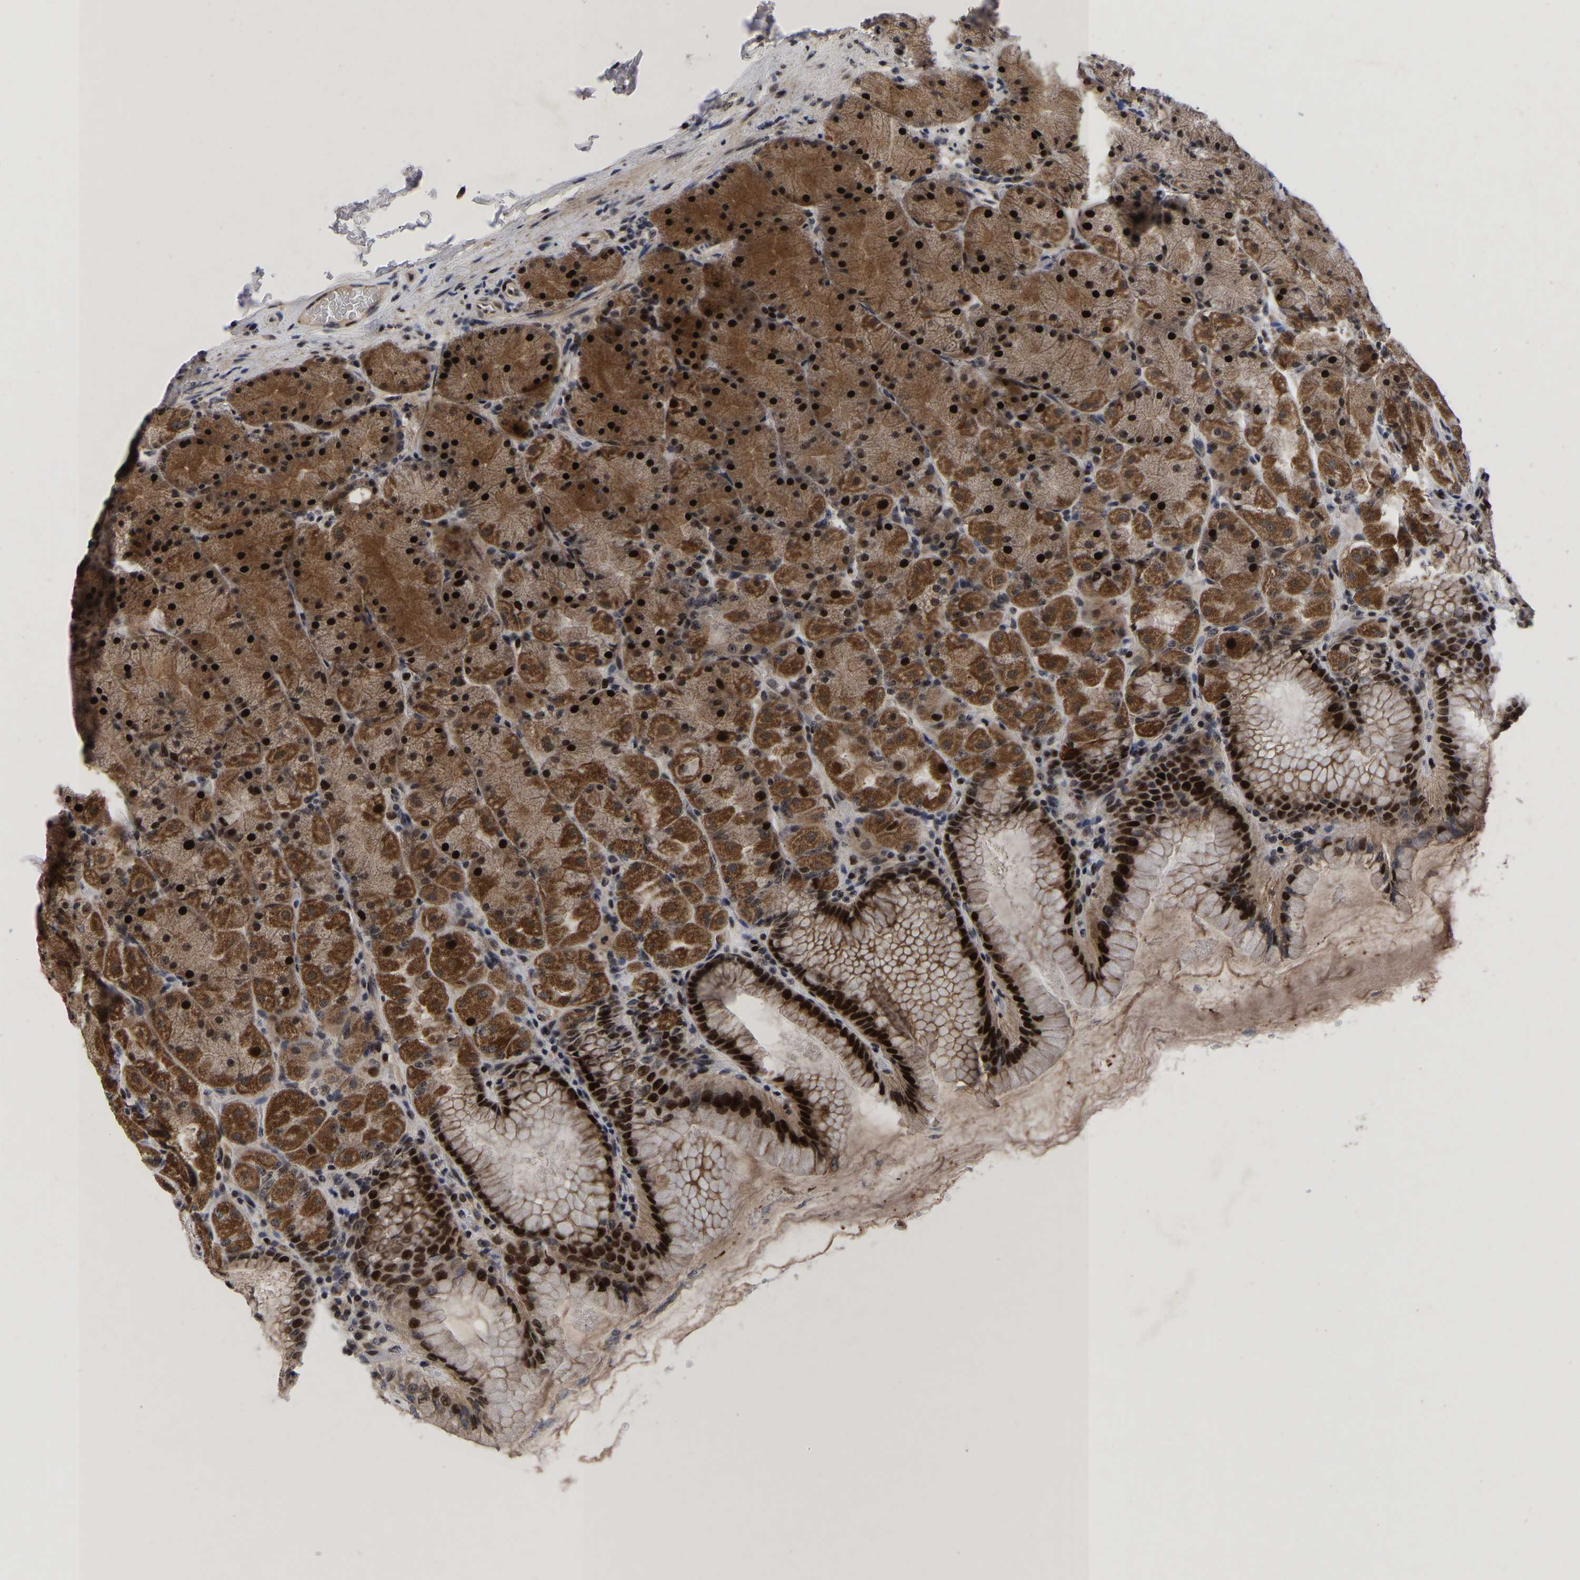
{"staining": {"intensity": "strong", "quantity": ">75%", "location": "cytoplasmic/membranous,nuclear"}, "tissue": "stomach", "cell_type": "Glandular cells", "image_type": "normal", "snomed": [{"axis": "morphology", "description": "Normal tissue, NOS"}, {"axis": "topography", "description": "Stomach, upper"}], "caption": "Protein staining shows strong cytoplasmic/membranous,nuclear expression in approximately >75% of glandular cells in unremarkable stomach. The staining was performed using DAB, with brown indicating positive protein expression. Nuclei are stained blue with hematoxylin.", "gene": "JUNB", "patient": {"sex": "female", "age": 56}}